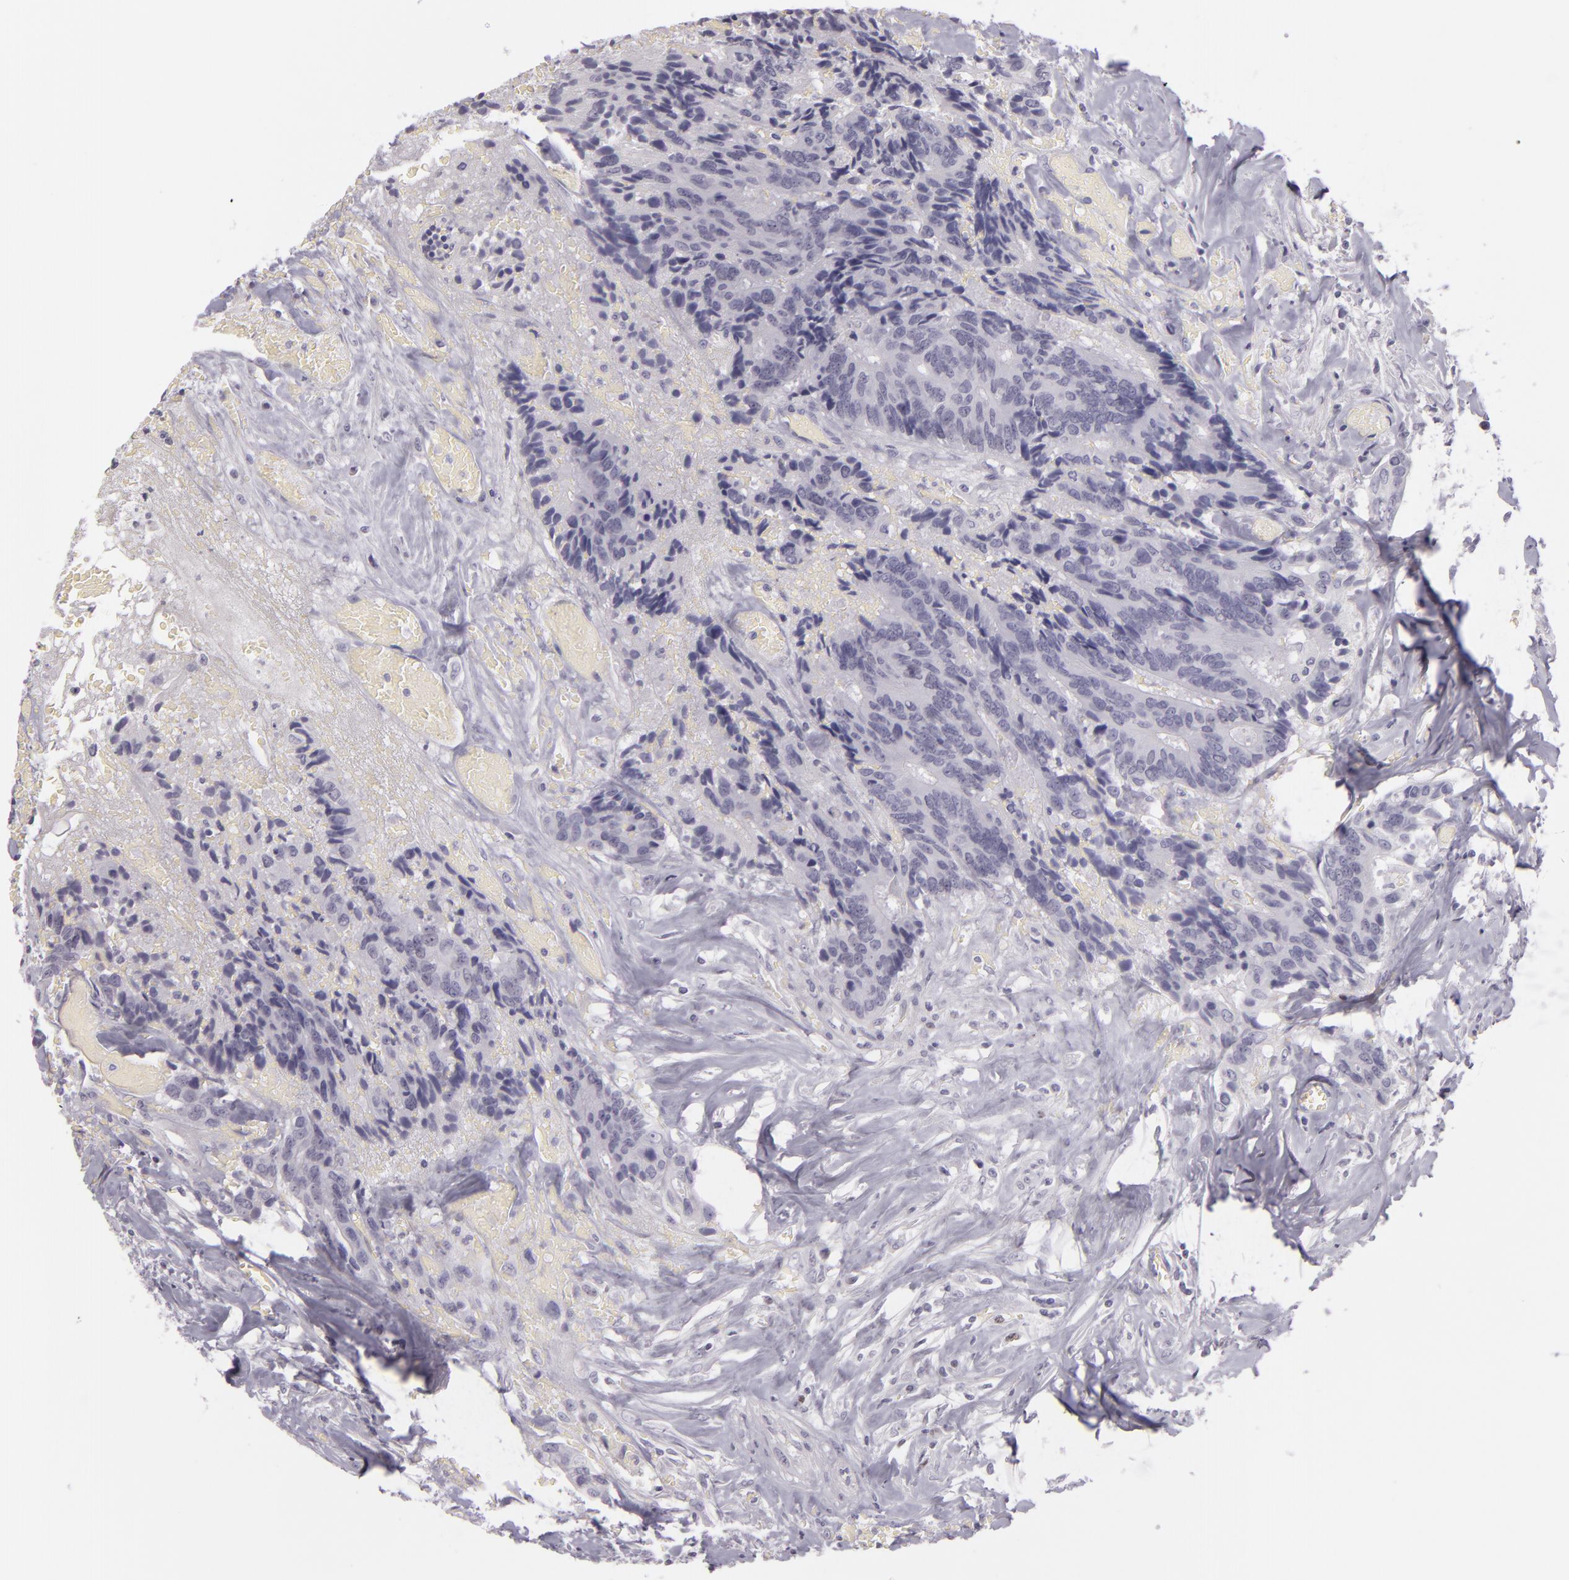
{"staining": {"intensity": "negative", "quantity": "none", "location": "none"}, "tissue": "colorectal cancer", "cell_type": "Tumor cells", "image_type": "cancer", "snomed": [{"axis": "morphology", "description": "Adenocarcinoma, NOS"}, {"axis": "topography", "description": "Rectum"}], "caption": "Immunohistochemistry (IHC) photomicrograph of neoplastic tissue: human colorectal adenocarcinoma stained with DAB (3,3'-diaminobenzidine) displays no significant protein staining in tumor cells. Brightfield microscopy of IHC stained with DAB (3,3'-diaminobenzidine) (brown) and hematoxylin (blue), captured at high magnification.", "gene": "MCM3", "patient": {"sex": "male", "age": 55}}